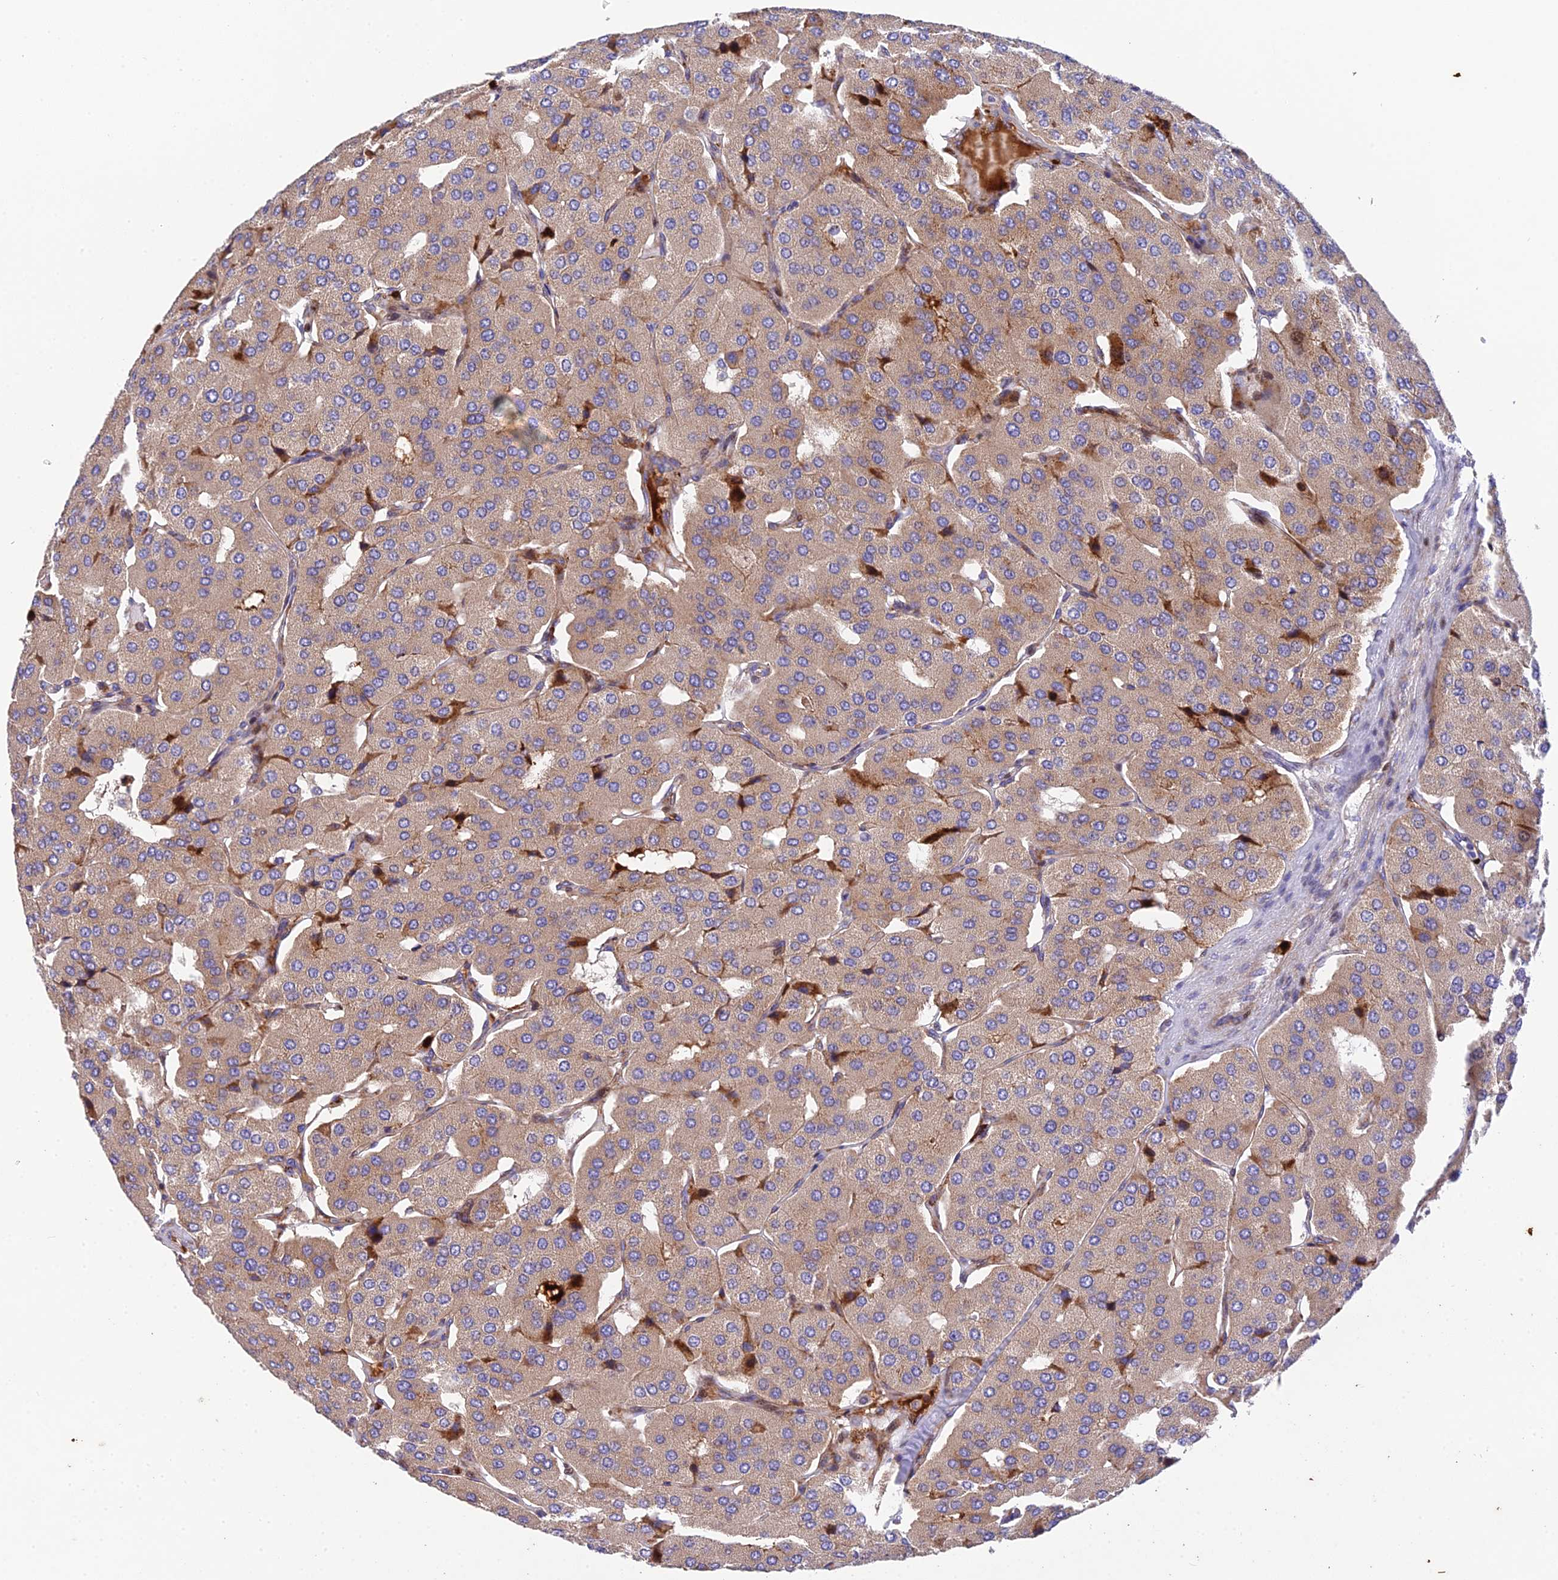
{"staining": {"intensity": "weak", "quantity": "25%-75%", "location": "cytoplasmic/membranous"}, "tissue": "parathyroid gland", "cell_type": "Glandular cells", "image_type": "normal", "snomed": [{"axis": "morphology", "description": "Normal tissue, NOS"}, {"axis": "morphology", "description": "Adenoma, NOS"}, {"axis": "topography", "description": "Parathyroid gland"}], "caption": "IHC of unremarkable human parathyroid gland shows low levels of weak cytoplasmic/membranous staining in about 25%-75% of glandular cells. Nuclei are stained in blue.", "gene": "CPSF4L", "patient": {"sex": "female", "age": 86}}